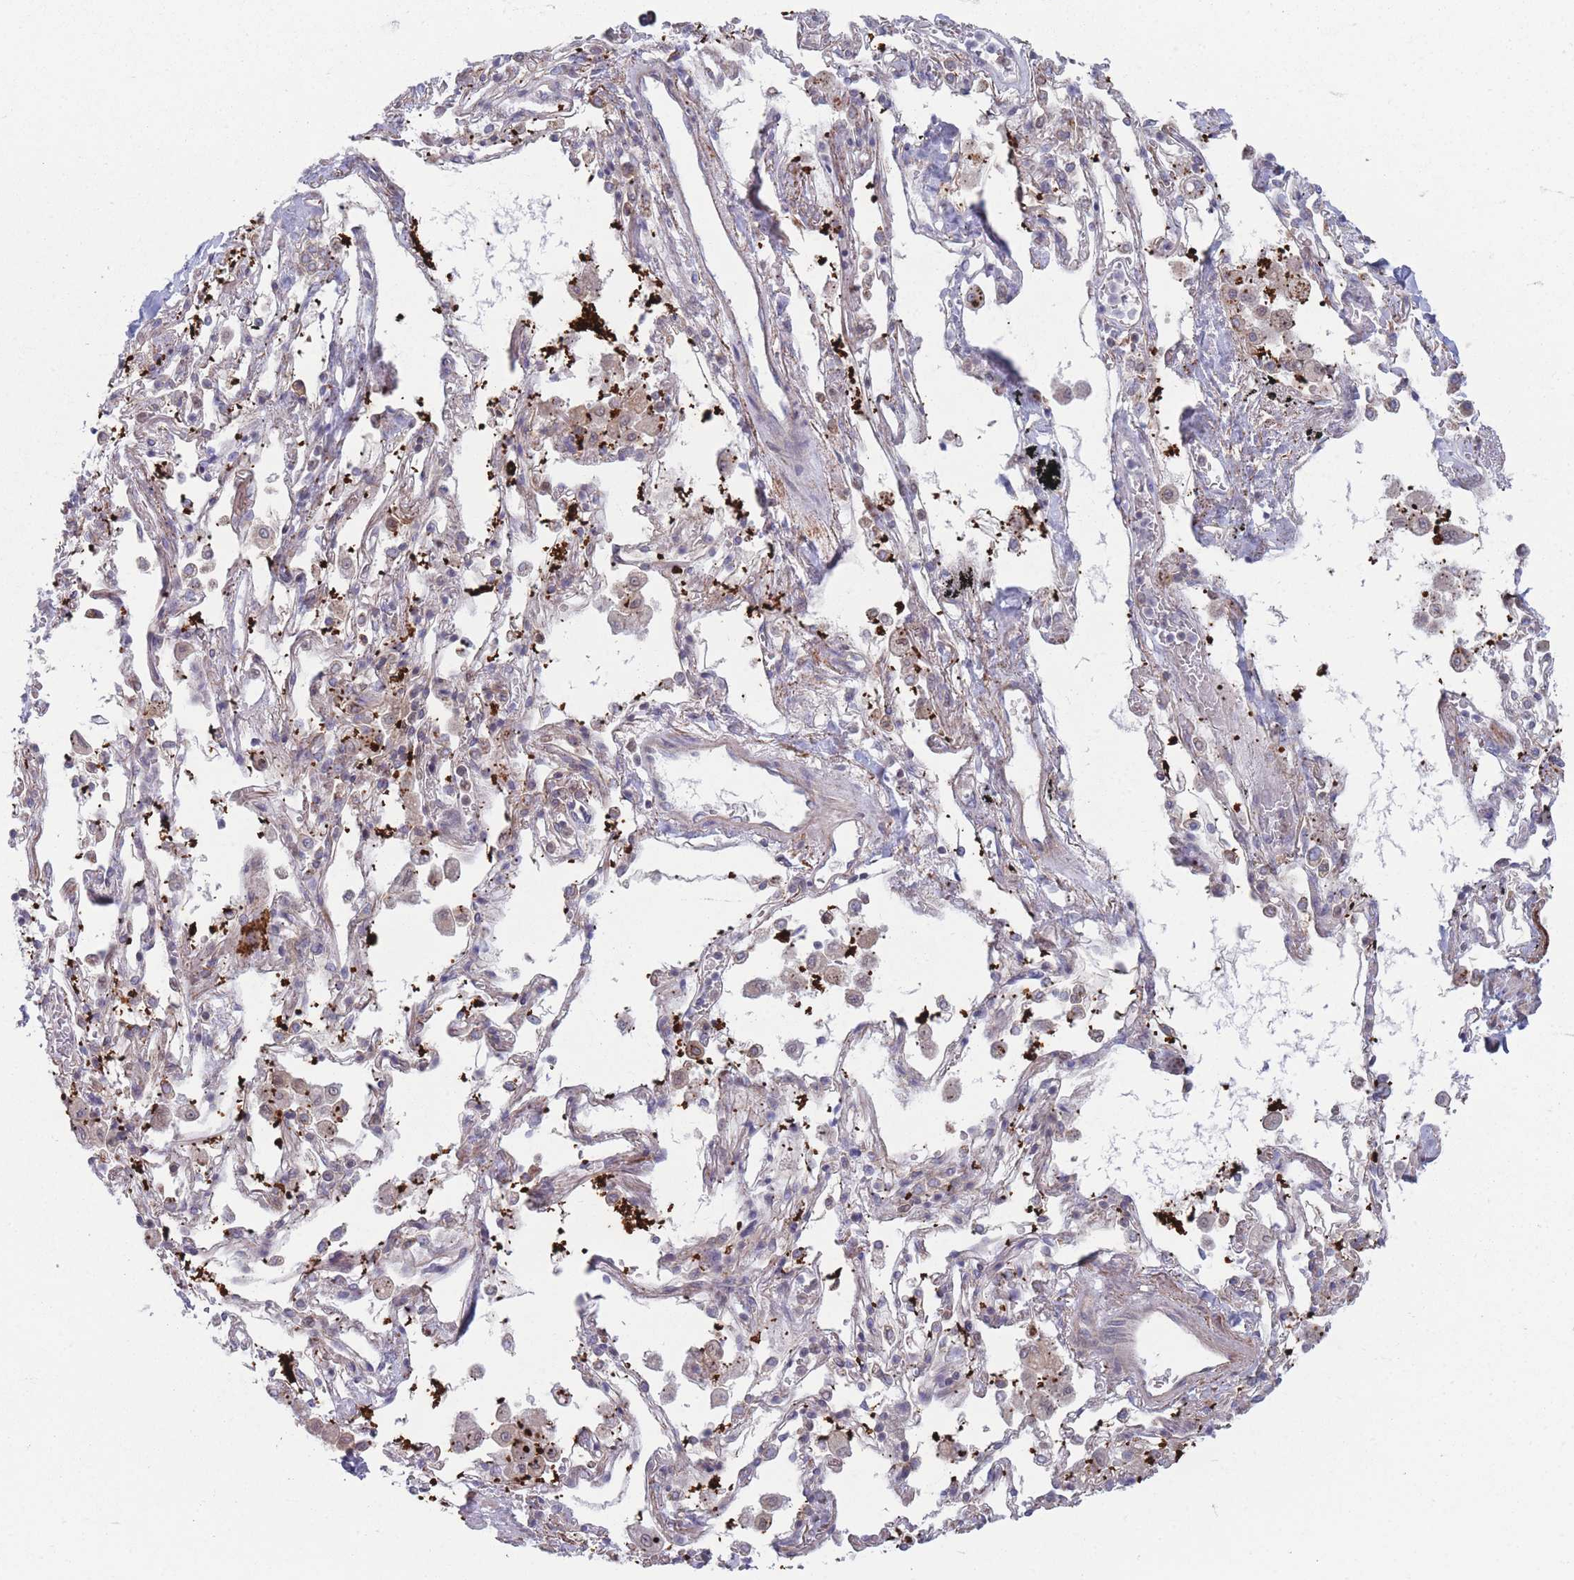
{"staining": {"intensity": "negative", "quantity": "none", "location": "none"}, "tissue": "adipose tissue", "cell_type": "Adipocytes", "image_type": "normal", "snomed": [{"axis": "morphology", "description": "Normal tissue, NOS"}, {"axis": "topography", "description": "Cartilage tissue"}], "caption": "Immunohistochemical staining of unremarkable human adipose tissue exhibits no significant staining in adipocytes. (DAB (3,3'-diaminobenzidine) immunohistochemistry with hematoxylin counter stain).", "gene": "VRK2", "patient": {"sex": "male", "age": 73}}